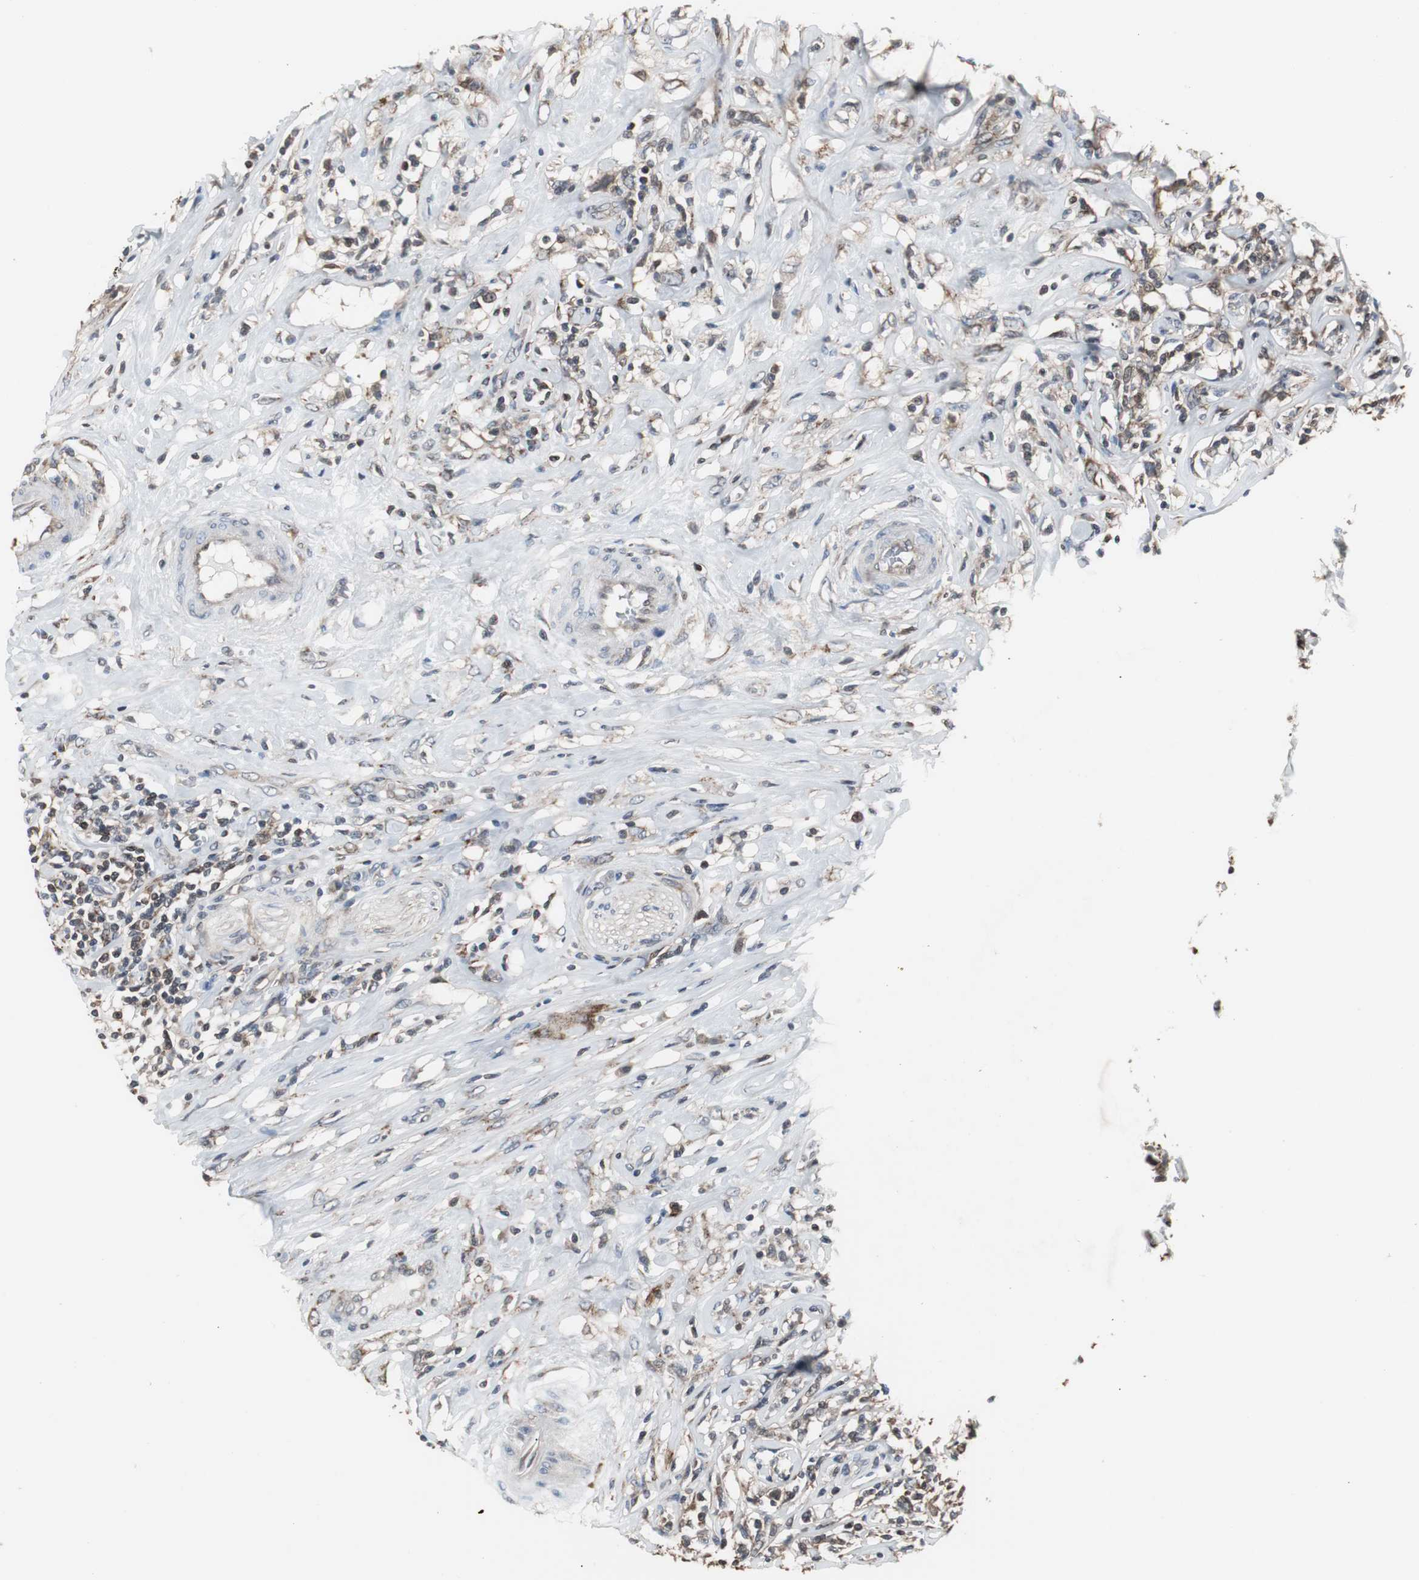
{"staining": {"intensity": "moderate", "quantity": "25%-75%", "location": "cytoplasmic/membranous"}, "tissue": "lymphoma", "cell_type": "Tumor cells", "image_type": "cancer", "snomed": [{"axis": "morphology", "description": "Malignant lymphoma, non-Hodgkin's type, High grade"}, {"axis": "topography", "description": "Lymph node"}], "caption": "Immunohistochemistry staining of malignant lymphoma, non-Hodgkin's type (high-grade), which exhibits medium levels of moderate cytoplasmic/membranous positivity in about 25%-75% of tumor cells indicating moderate cytoplasmic/membranous protein positivity. The staining was performed using DAB (3,3'-diaminobenzidine) (brown) for protein detection and nuclei were counterstained in hematoxylin (blue).", "gene": "ZSCAN22", "patient": {"sex": "female", "age": 84}}